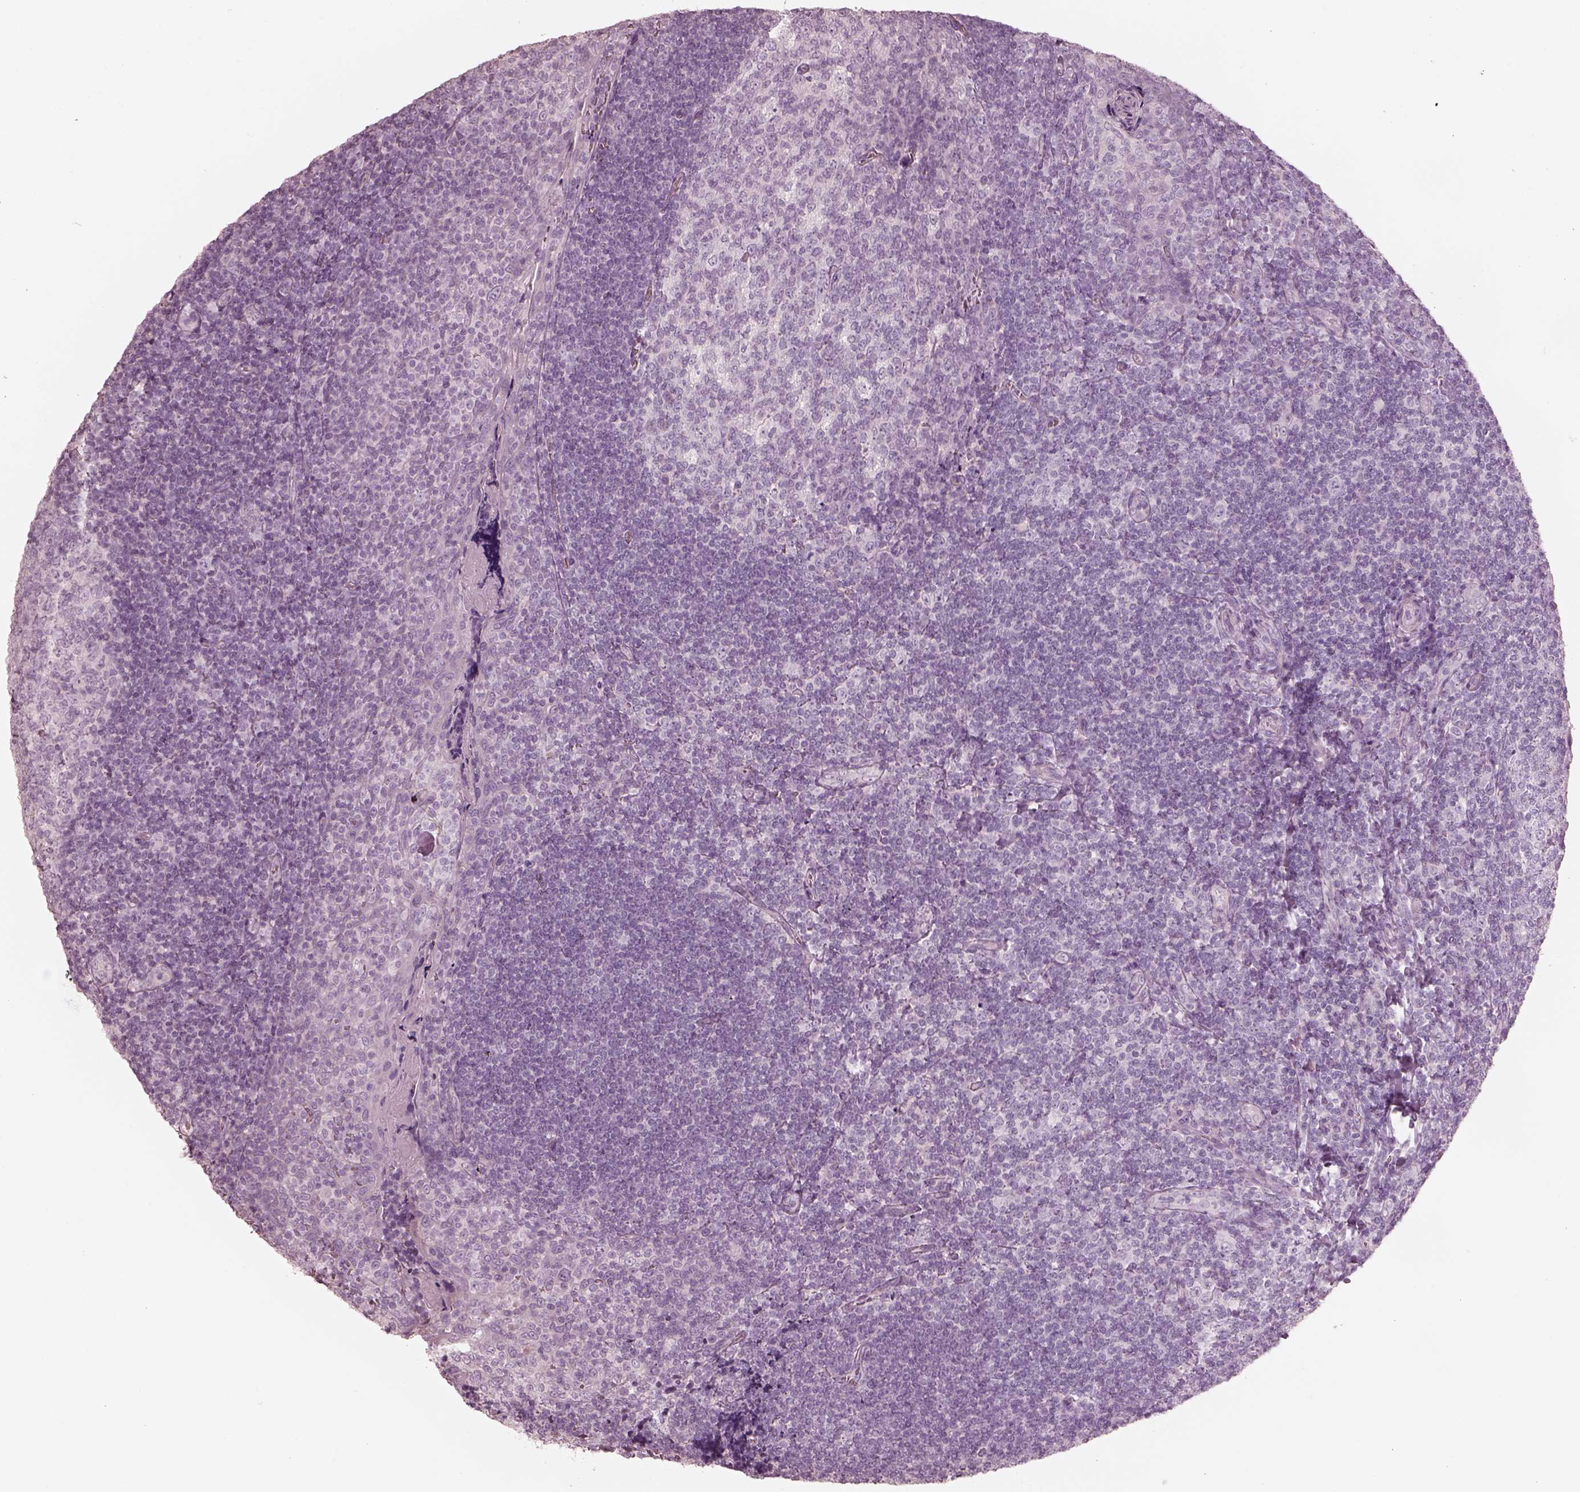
{"staining": {"intensity": "negative", "quantity": "none", "location": "none"}, "tissue": "tonsil", "cell_type": "Germinal center cells", "image_type": "normal", "snomed": [{"axis": "morphology", "description": "Normal tissue, NOS"}, {"axis": "morphology", "description": "Inflammation, NOS"}, {"axis": "topography", "description": "Tonsil"}], "caption": "The histopathology image exhibits no significant staining in germinal center cells of tonsil. (Immunohistochemistry (ihc), brightfield microscopy, high magnification).", "gene": "ZP4", "patient": {"sex": "female", "age": 31}}